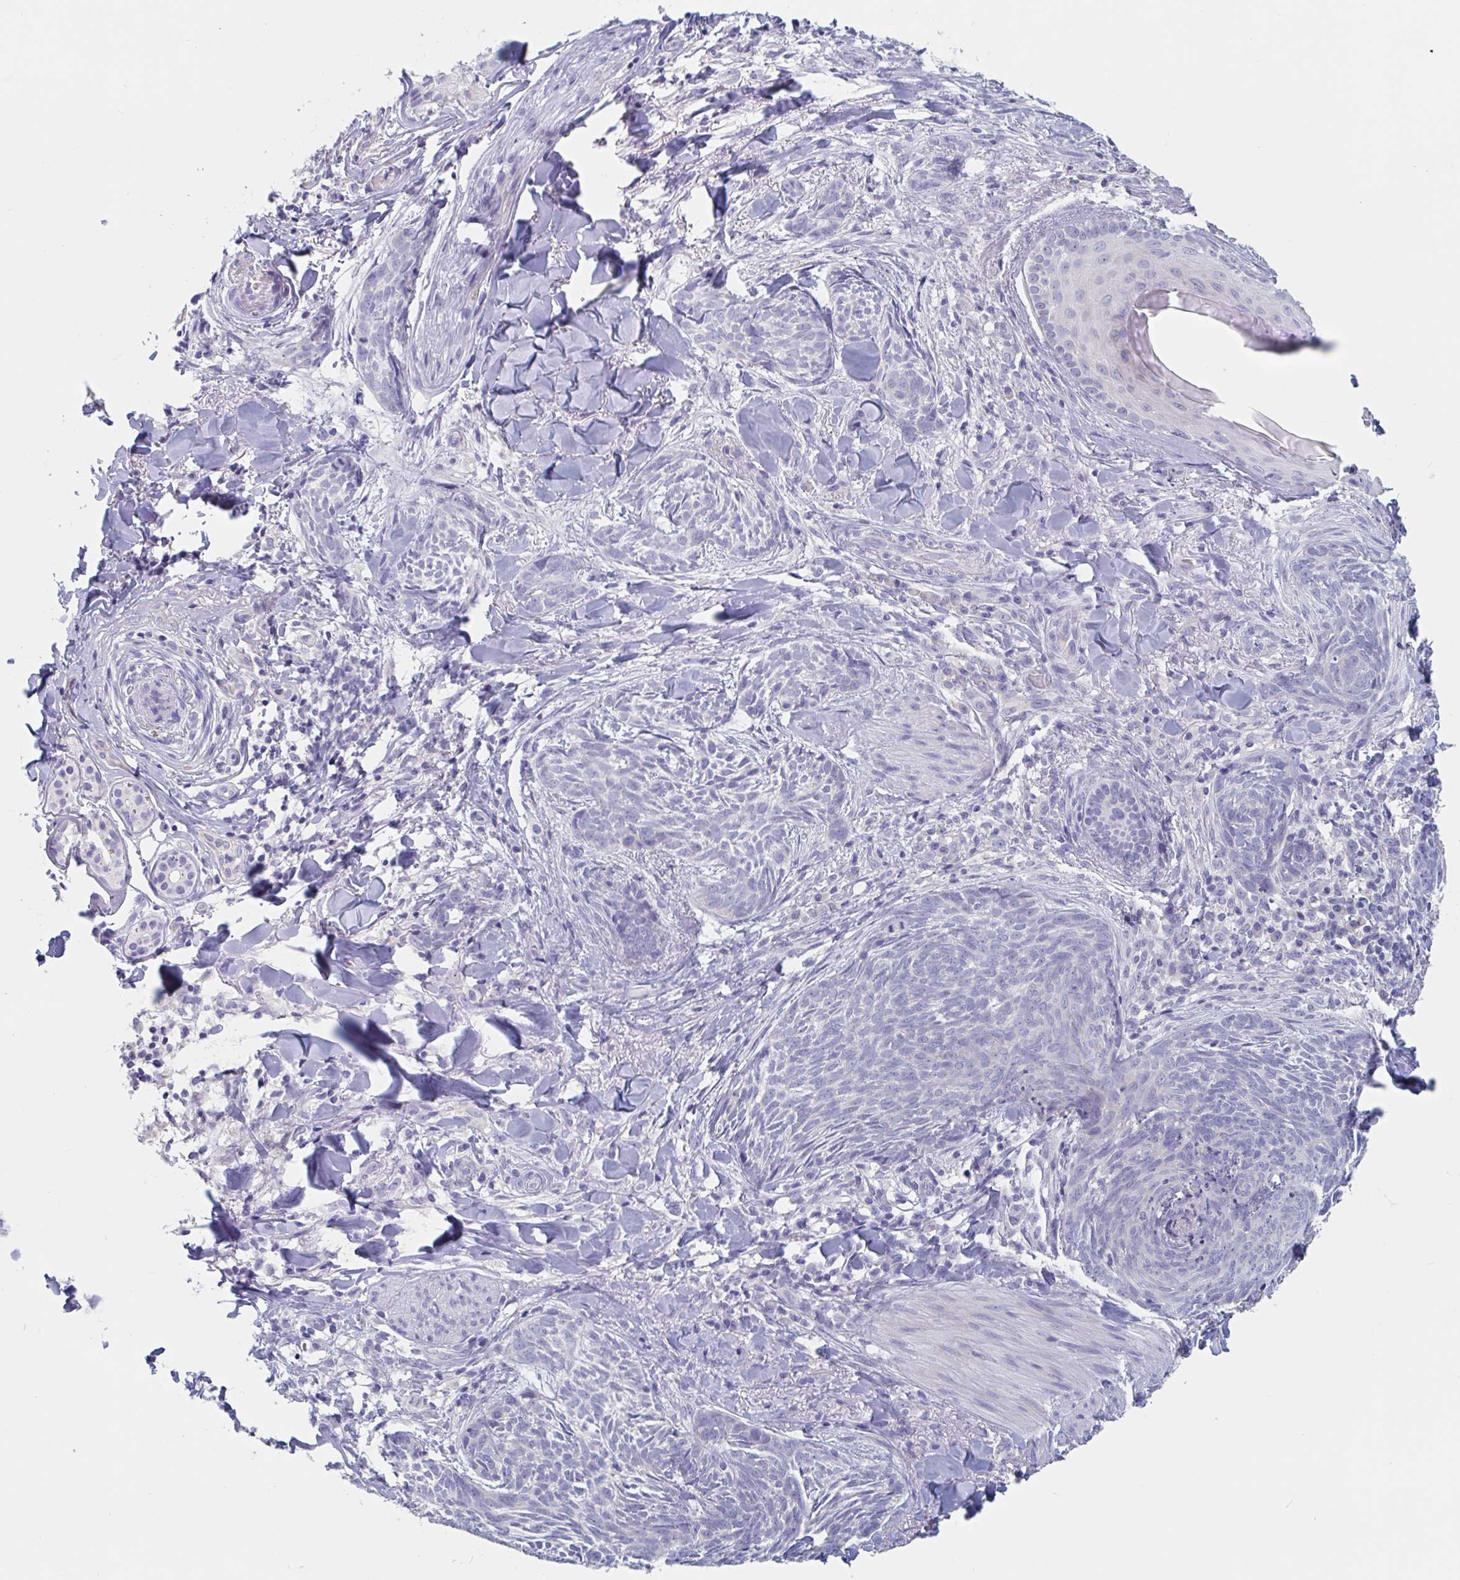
{"staining": {"intensity": "negative", "quantity": "none", "location": "none"}, "tissue": "skin cancer", "cell_type": "Tumor cells", "image_type": "cancer", "snomed": [{"axis": "morphology", "description": "Basal cell carcinoma"}, {"axis": "topography", "description": "Skin"}], "caption": "Immunohistochemical staining of skin cancer shows no significant expression in tumor cells. (DAB IHC with hematoxylin counter stain).", "gene": "ABHD16A", "patient": {"sex": "female", "age": 93}}